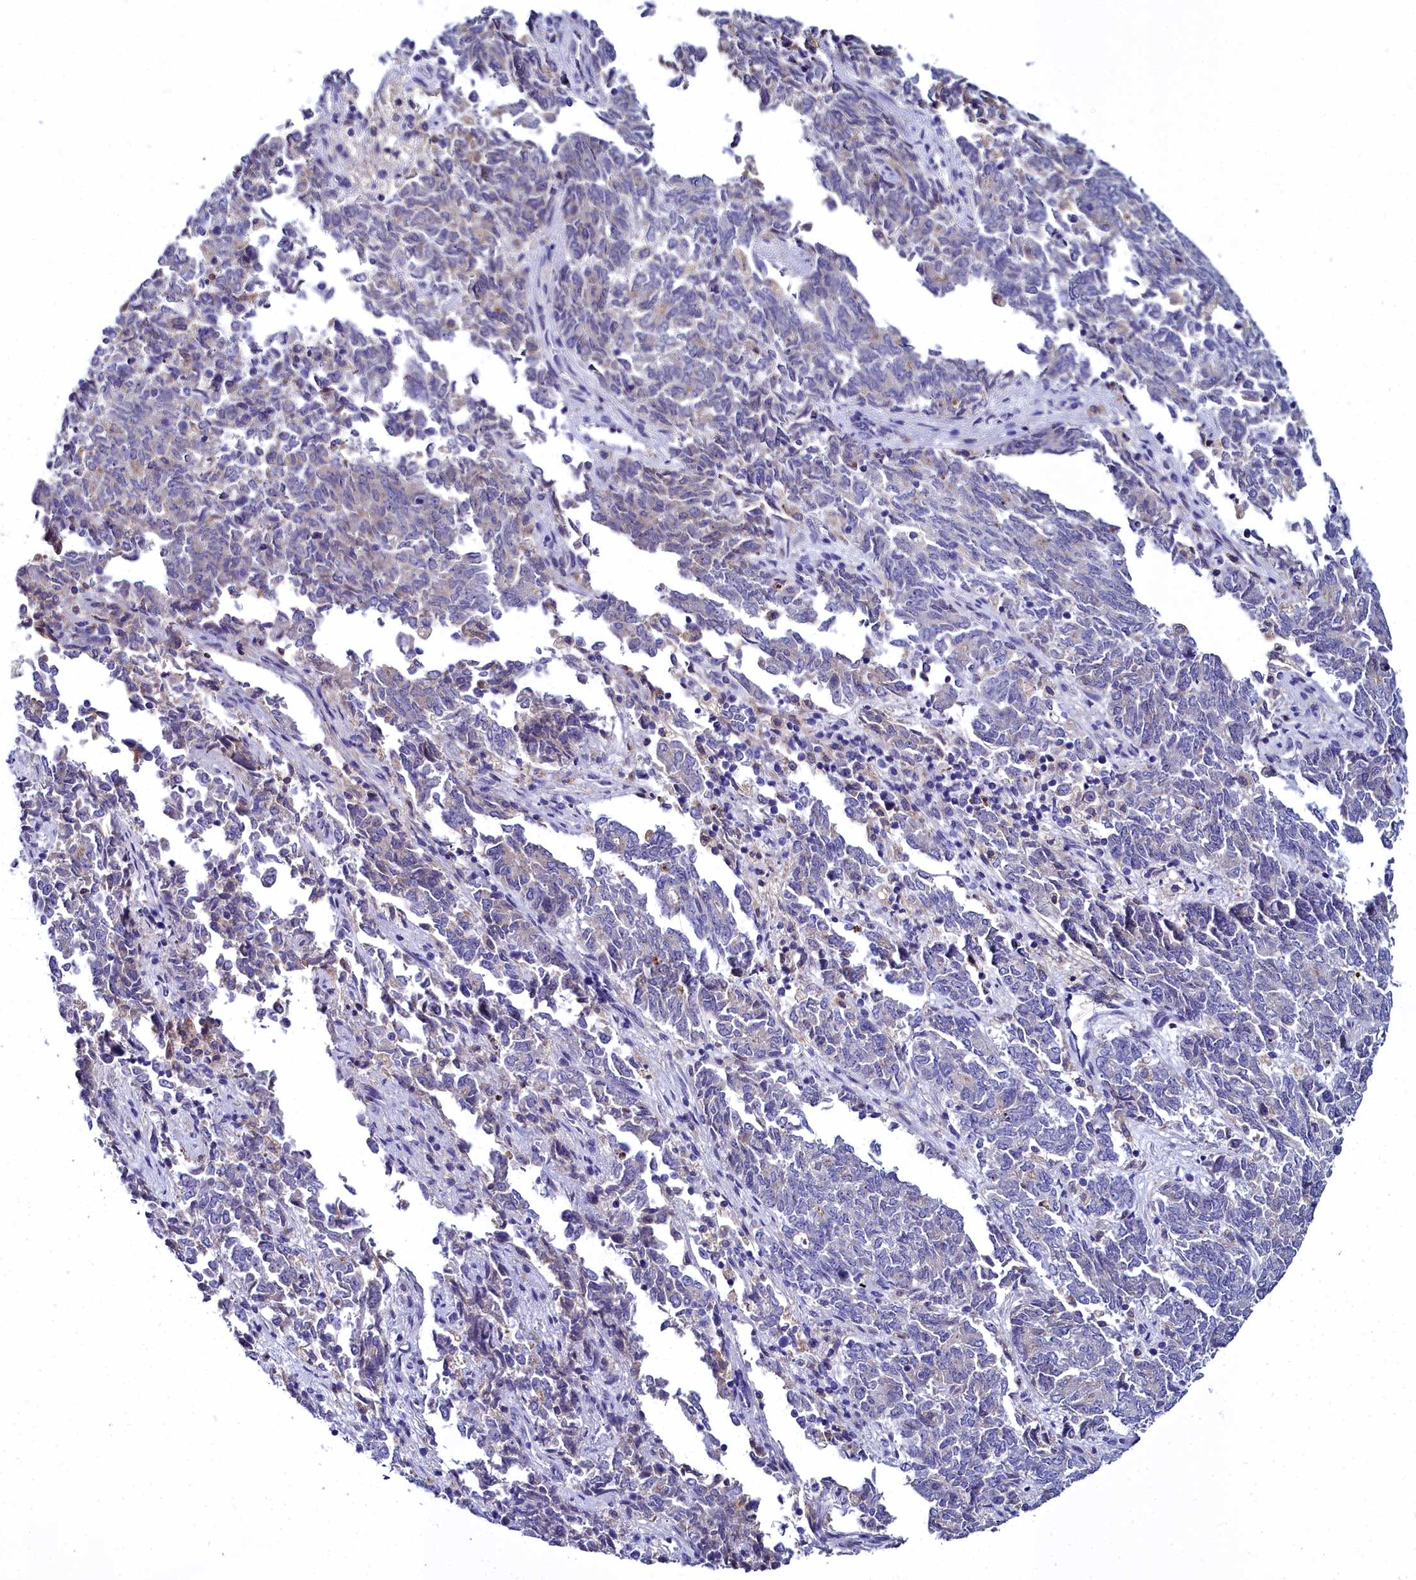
{"staining": {"intensity": "weak", "quantity": "<25%", "location": "cytoplasmic/membranous"}, "tissue": "endometrial cancer", "cell_type": "Tumor cells", "image_type": "cancer", "snomed": [{"axis": "morphology", "description": "Adenocarcinoma, NOS"}, {"axis": "topography", "description": "Endometrium"}], "caption": "This is an immunohistochemistry histopathology image of human endometrial cancer. There is no staining in tumor cells.", "gene": "ELAPOR2", "patient": {"sex": "female", "age": 80}}